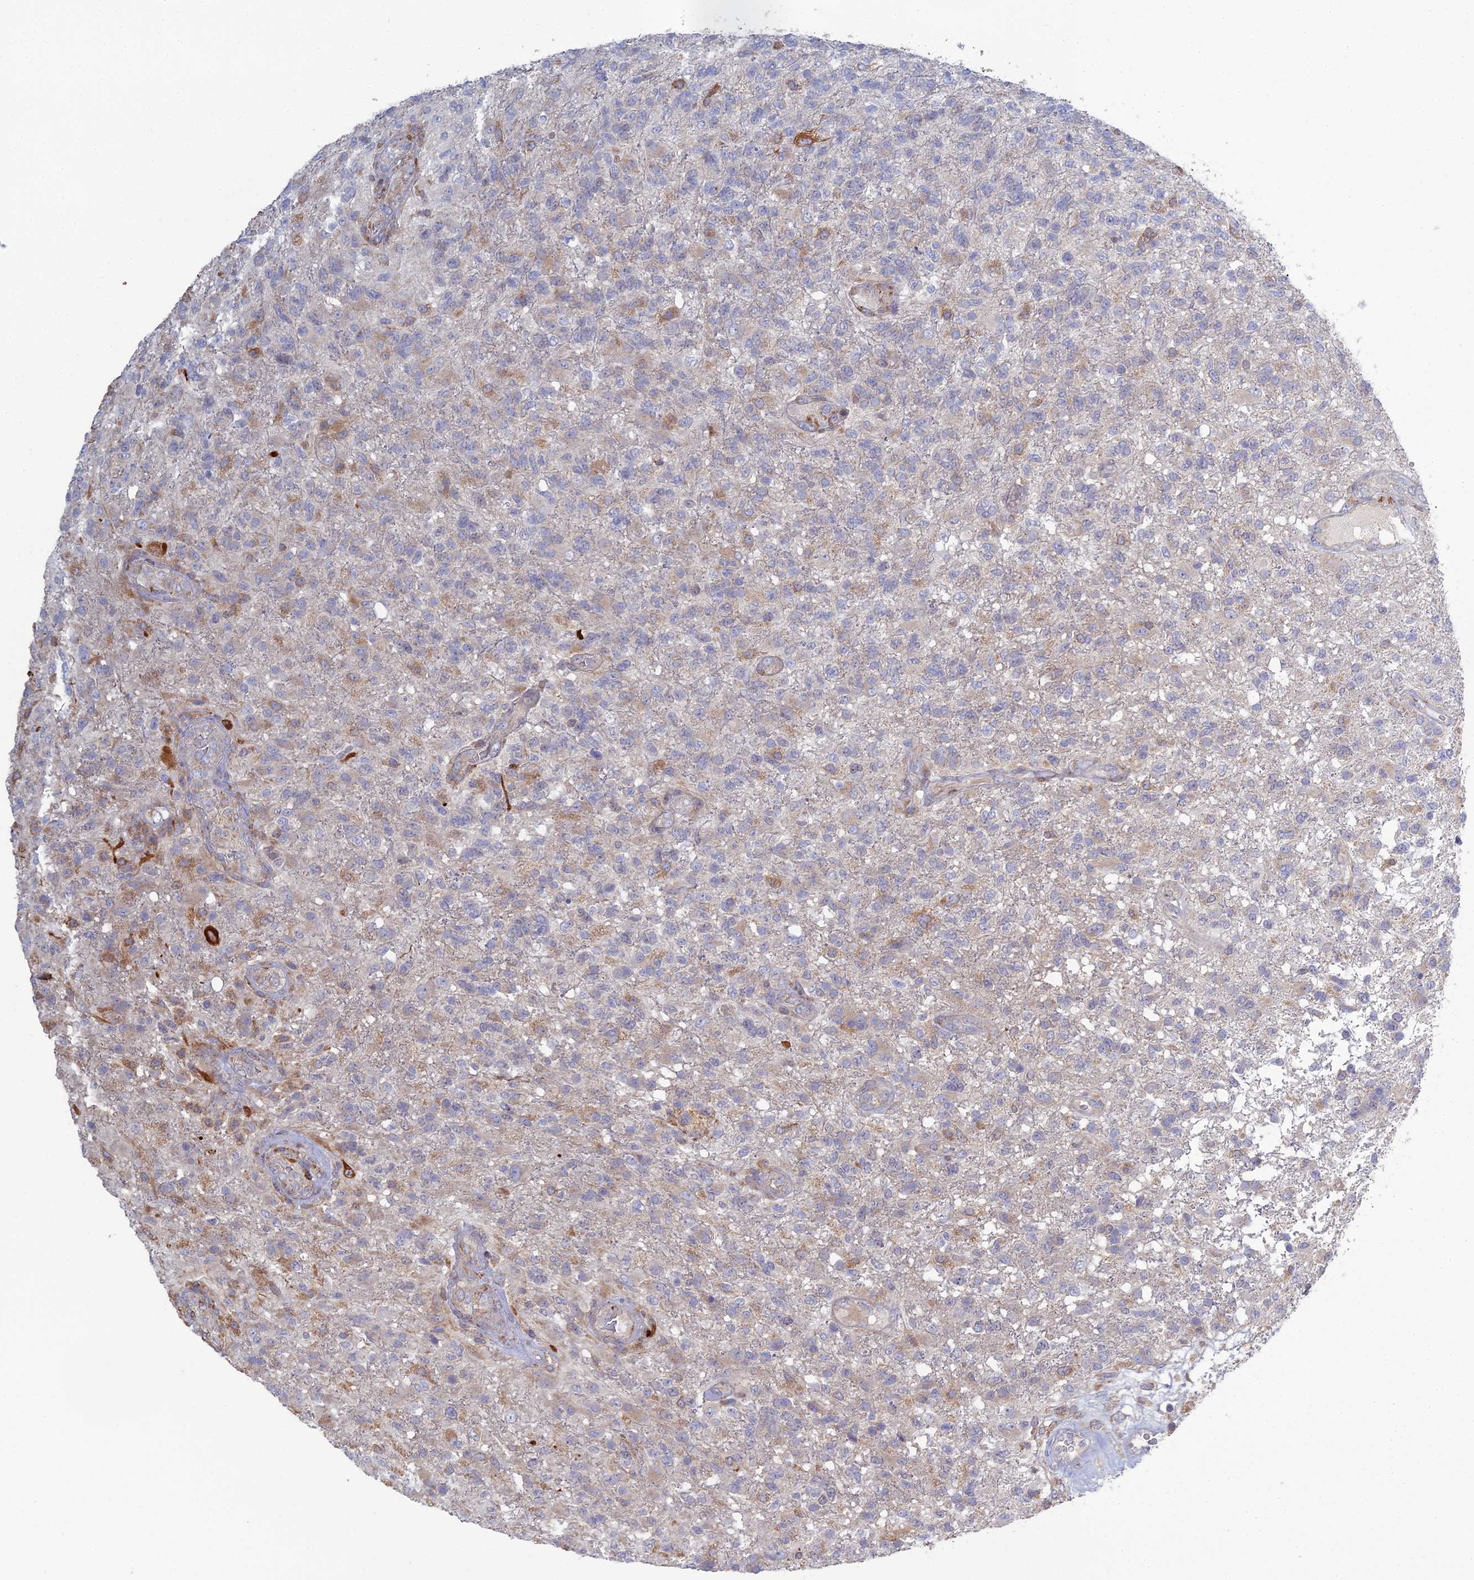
{"staining": {"intensity": "negative", "quantity": "none", "location": "none"}, "tissue": "glioma", "cell_type": "Tumor cells", "image_type": "cancer", "snomed": [{"axis": "morphology", "description": "Glioma, malignant, High grade"}, {"axis": "topography", "description": "Brain"}], "caption": "Immunohistochemistry (IHC) of human glioma shows no expression in tumor cells.", "gene": "TRAPPC6A", "patient": {"sex": "male", "age": 56}}